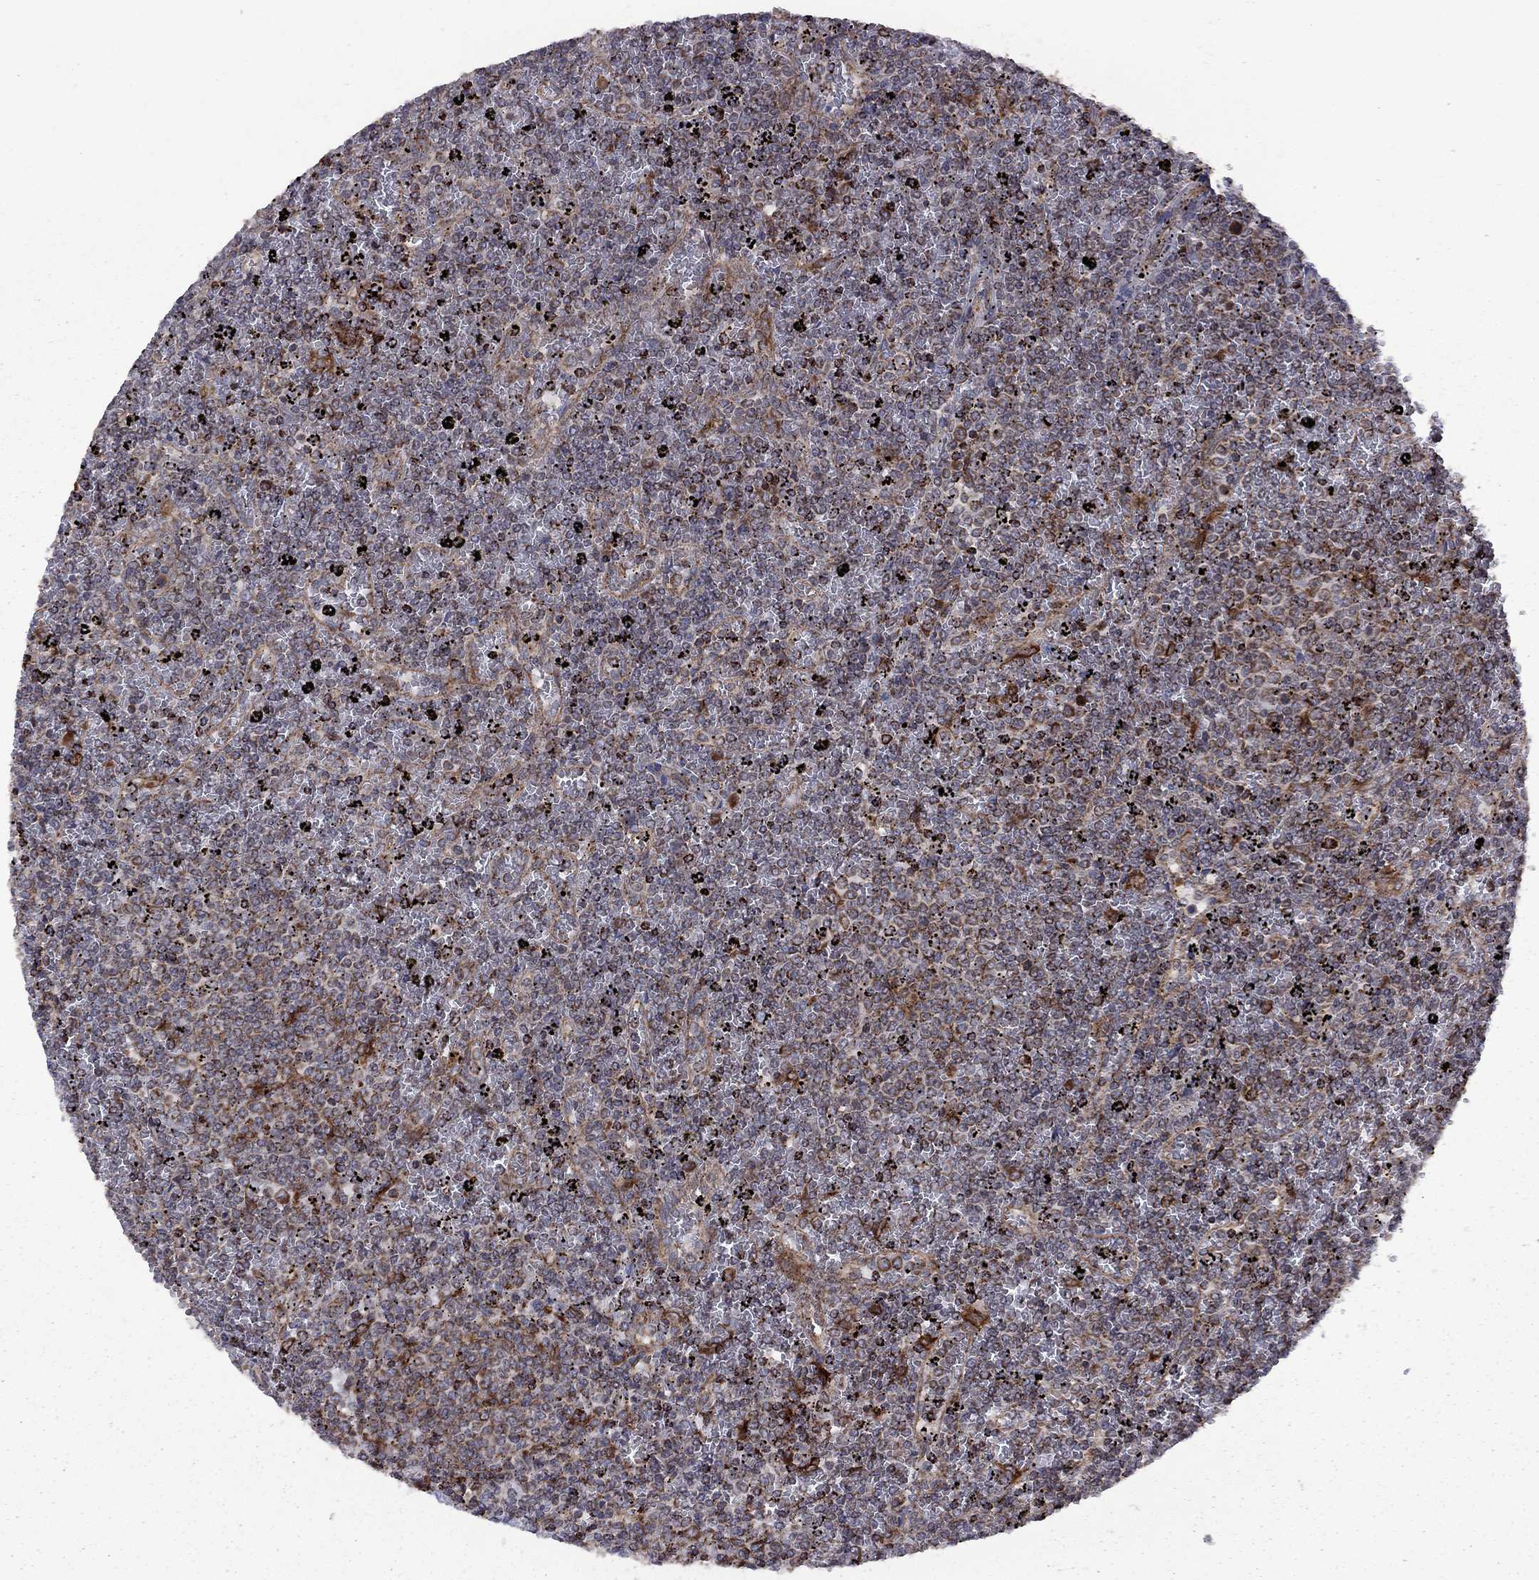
{"staining": {"intensity": "negative", "quantity": "none", "location": "none"}, "tissue": "lymphoma", "cell_type": "Tumor cells", "image_type": "cancer", "snomed": [{"axis": "morphology", "description": "Malignant lymphoma, non-Hodgkin's type, Low grade"}, {"axis": "topography", "description": "Spleen"}], "caption": "Immunohistochemistry (IHC) of human lymphoma shows no staining in tumor cells.", "gene": "CLPTM1", "patient": {"sex": "female", "age": 77}}